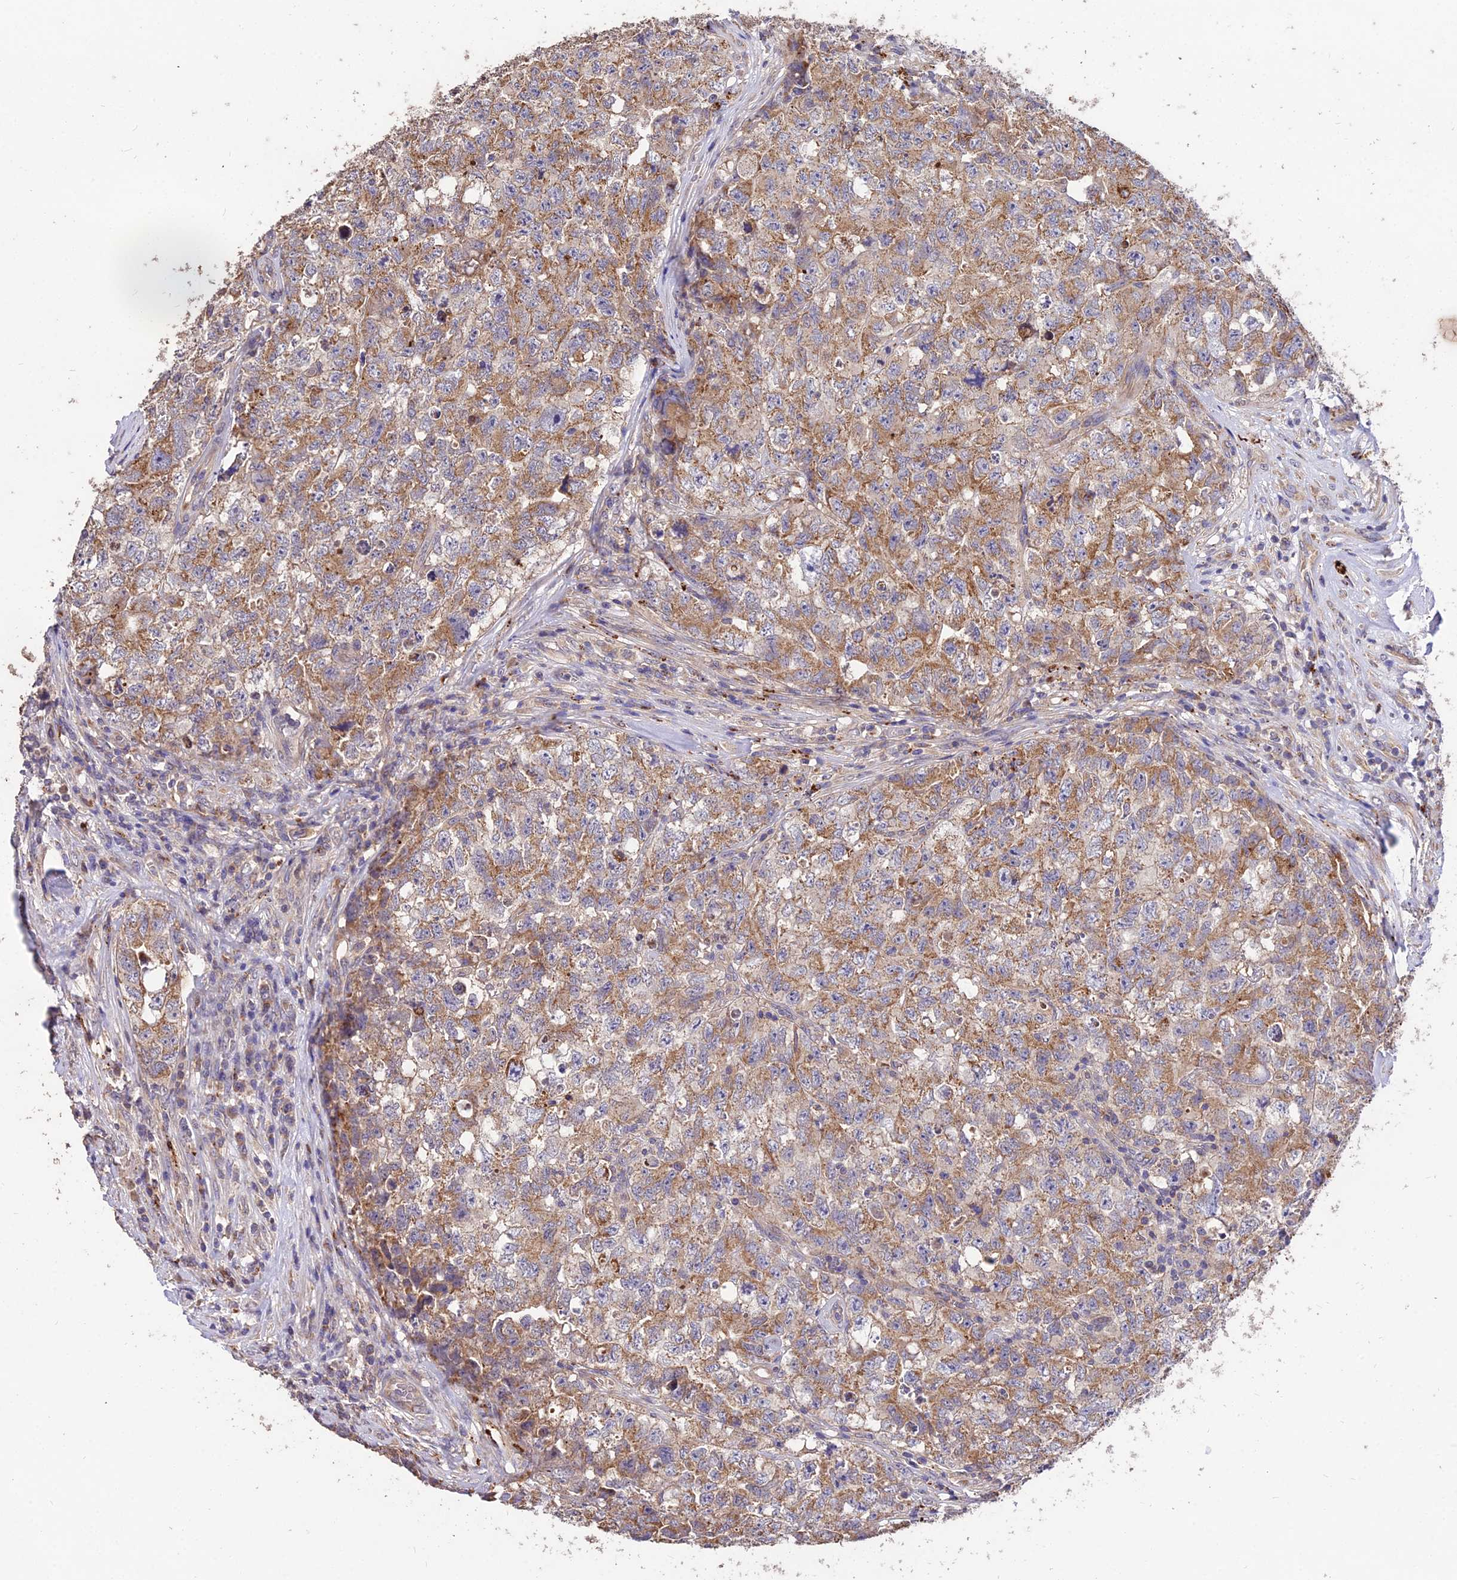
{"staining": {"intensity": "moderate", "quantity": ">75%", "location": "cytoplasmic/membranous"}, "tissue": "testis cancer", "cell_type": "Tumor cells", "image_type": "cancer", "snomed": [{"axis": "morphology", "description": "Carcinoma, Embryonal, NOS"}, {"axis": "topography", "description": "Testis"}], "caption": "Testis cancer (embryonal carcinoma) stained with DAB (3,3'-diaminobenzidine) immunohistochemistry (IHC) displays medium levels of moderate cytoplasmic/membranous staining in approximately >75% of tumor cells.", "gene": "SDHD", "patient": {"sex": "male", "age": 31}}